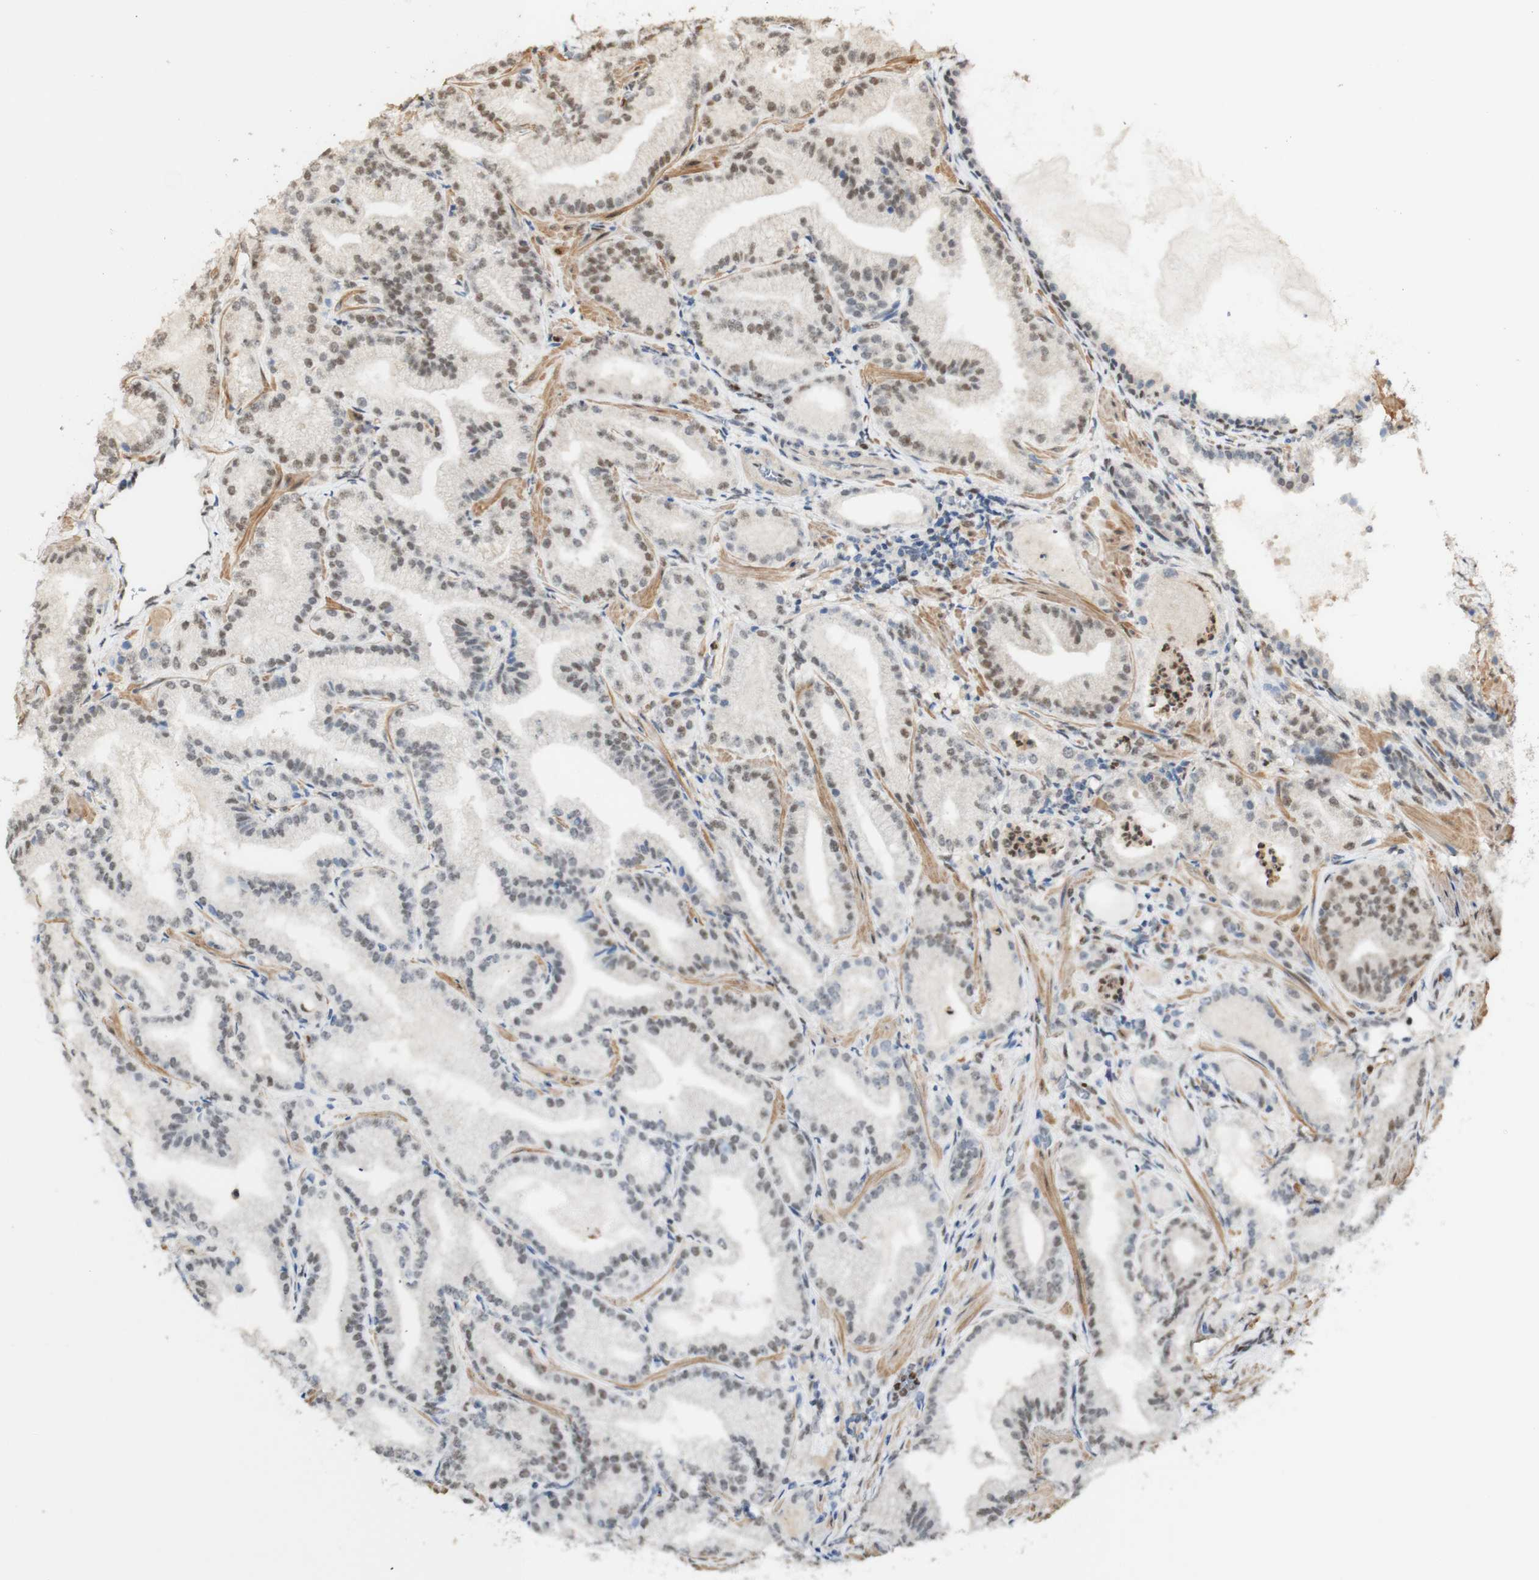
{"staining": {"intensity": "weak", "quantity": "<25%", "location": "nuclear"}, "tissue": "prostate cancer", "cell_type": "Tumor cells", "image_type": "cancer", "snomed": [{"axis": "morphology", "description": "Adenocarcinoma, Low grade"}, {"axis": "topography", "description": "Prostate"}], "caption": "Immunohistochemistry of human prostate cancer (adenocarcinoma (low-grade)) displays no expression in tumor cells.", "gene": "MAP3K4", "patient": {"sex": "male", "age": 59}}